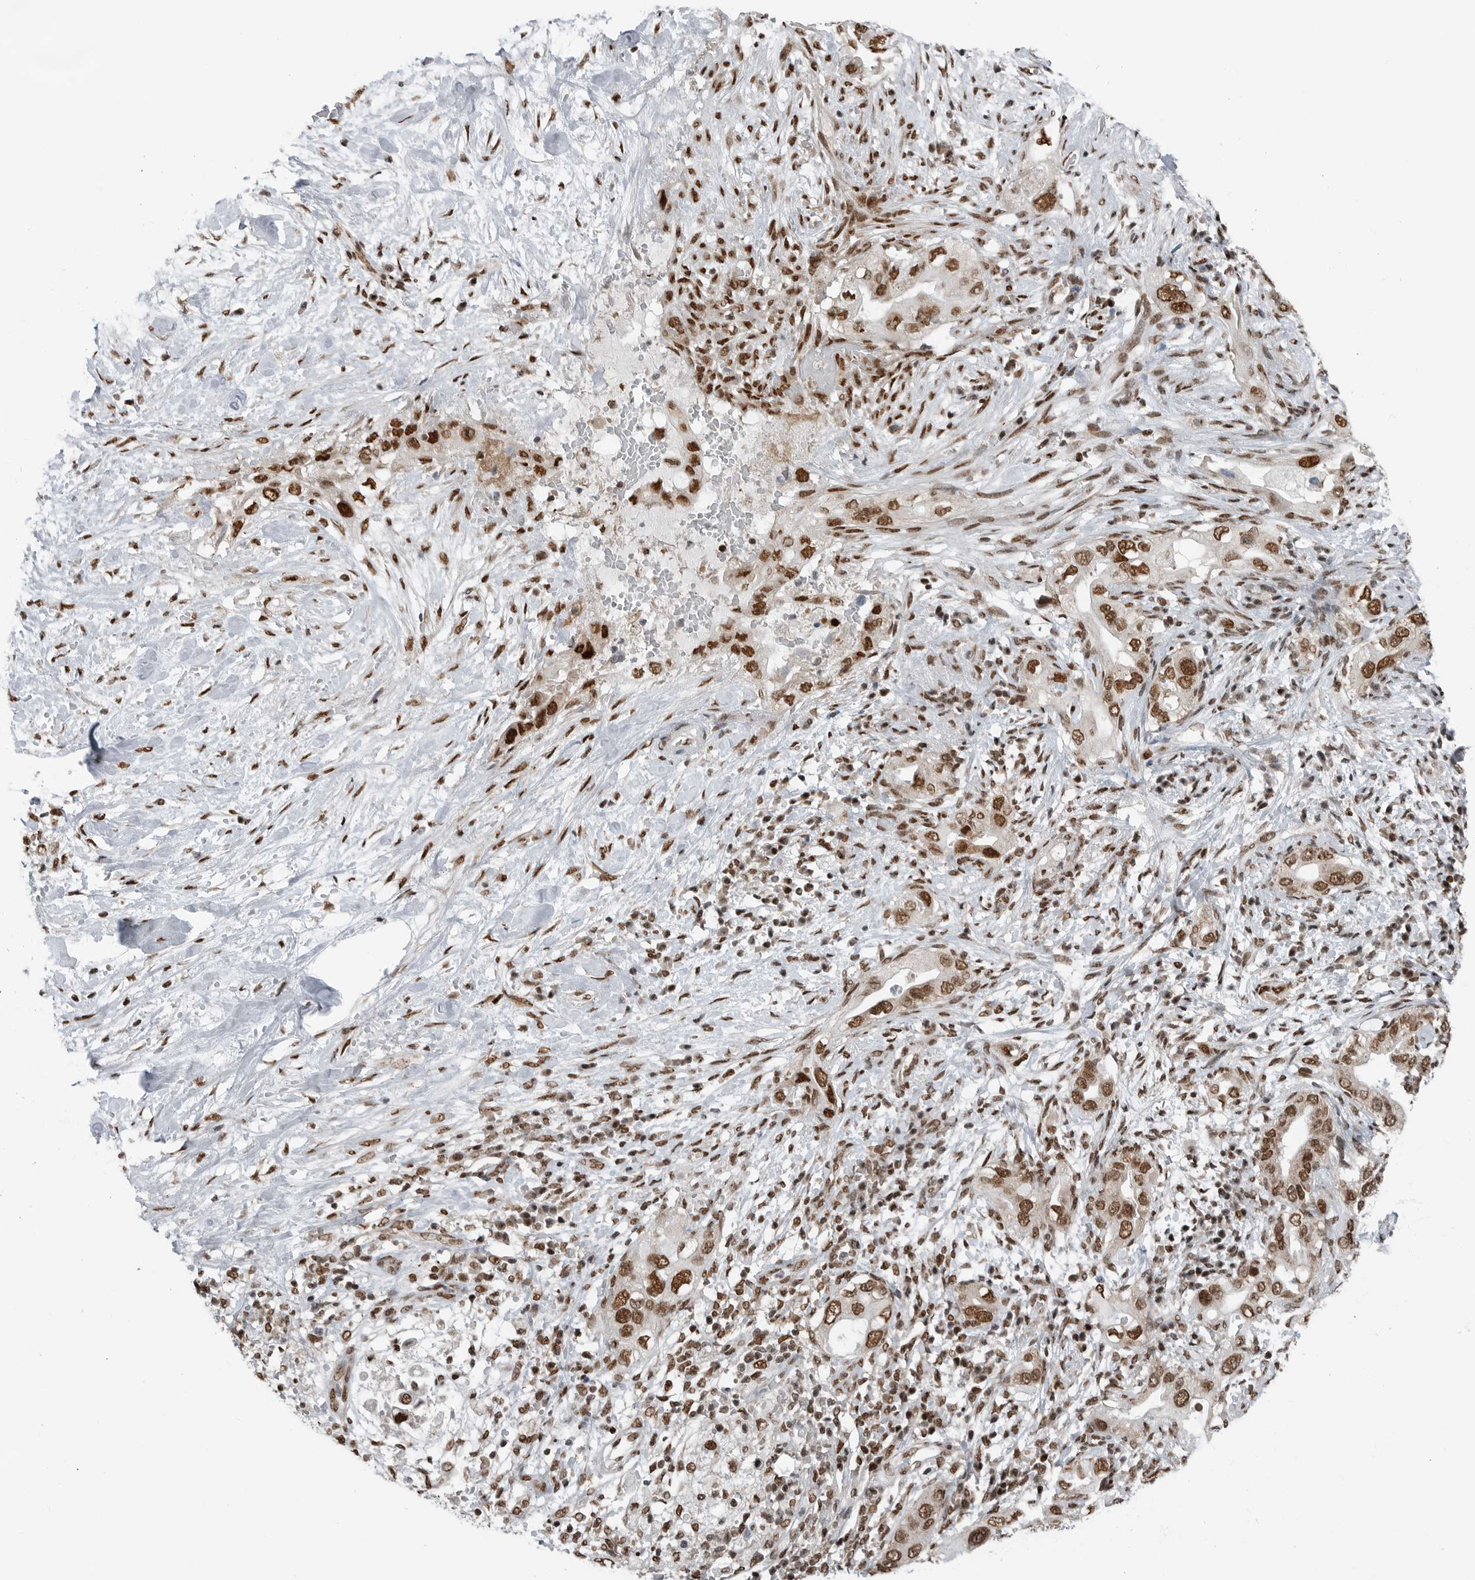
{"staining": {"intensity": "moderate", "quantity": ">75%", "location": "nuclear"}, "tissue": "pancreatic cancer", "cell_type": "Tumor cells", "image_type": "cancer", "snomed": [{"axis": "morphology", "description": "Inflammation, NOS"}, {"axis": "morphology", "description": "Adenocarcinoma, NOS"}, {"axis": "topography", "description": "Pancreas"}], "caption": "A micrograph showing moderate nuclear expression in about >75% of tumor cells in pancreatic adenocarcinoma, as visualized by brown immunohistochemical staining.", "gene": "BLZF1", "patient": {"sex": "female", "age": 56}}